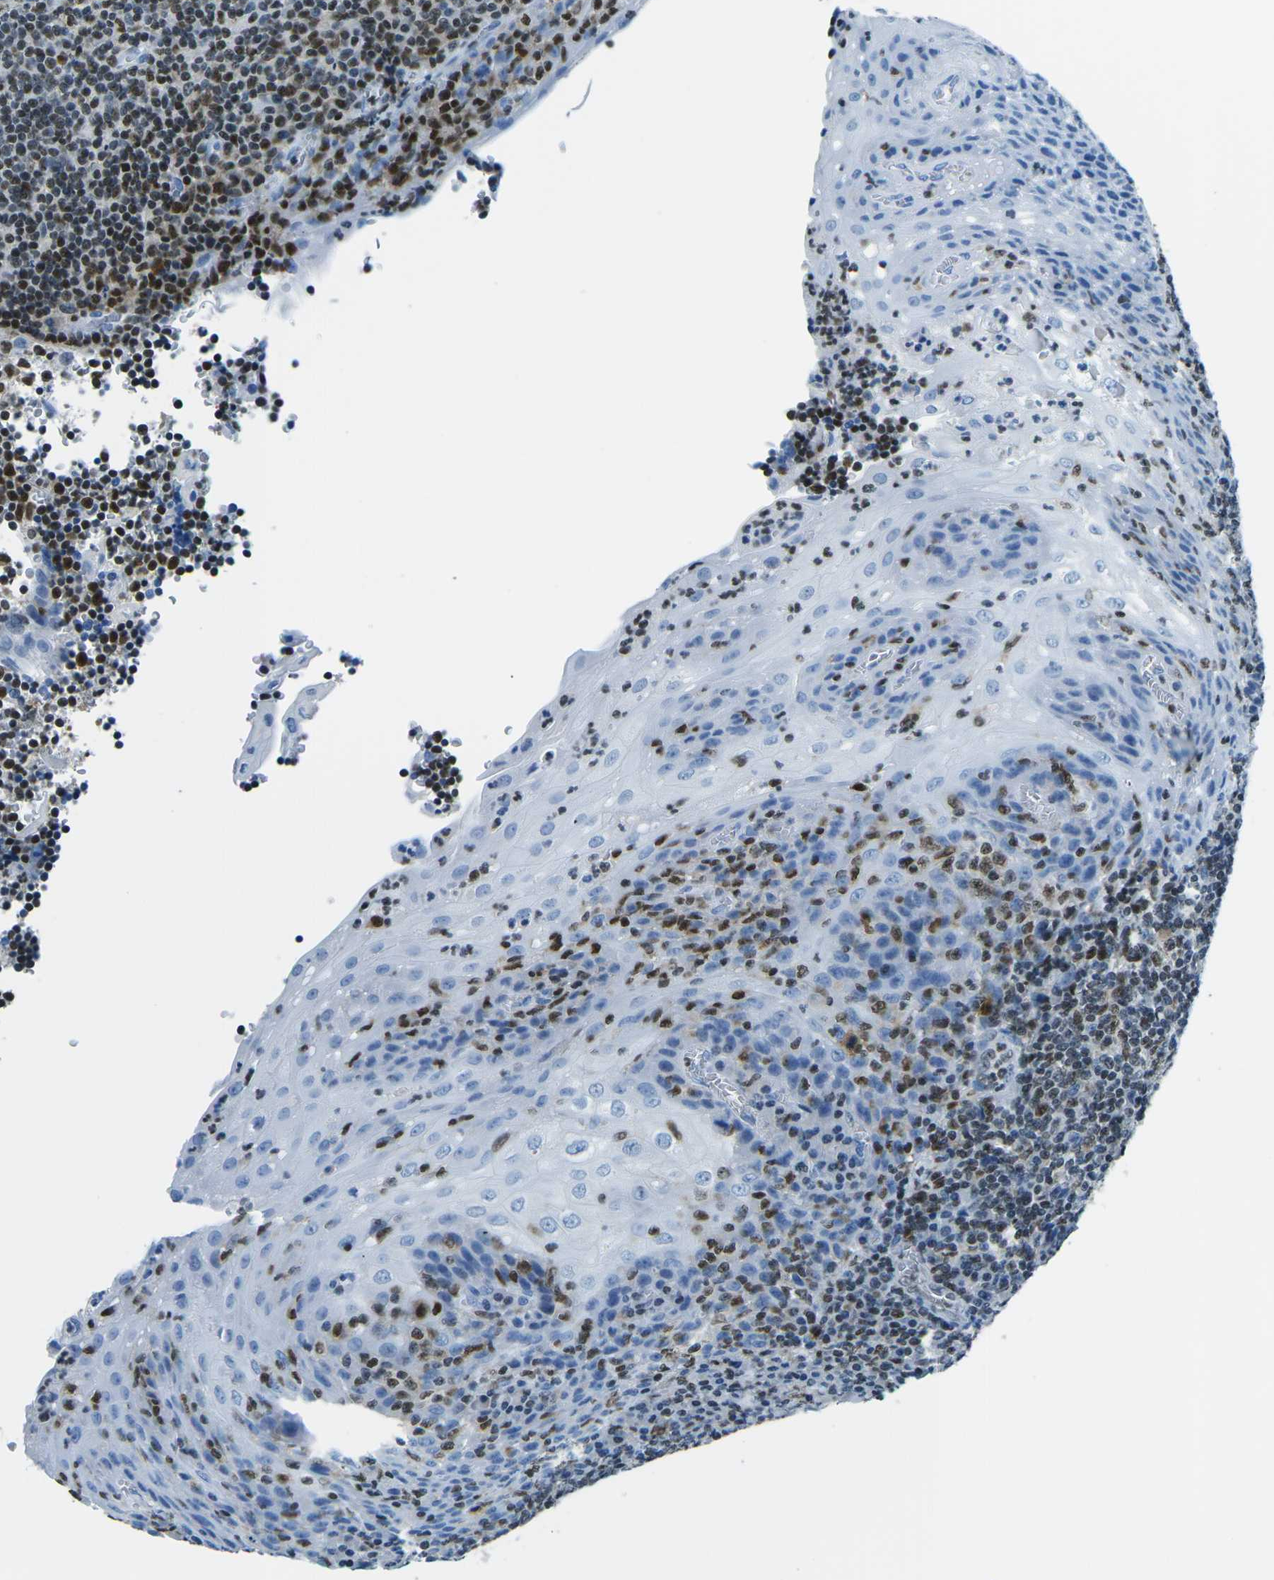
{"staining": {"intensity": "moderate", "quantity": "<25%", "location": "nuclear"}, "tissue": "tonsil", "cell_type": "Germinal center cells", "image_type": "normal", "snomed": [{"axis": "morphology", "description": "Normal tissue, NOS"}, {"axis": "topography", "description": "Tonsil"}], "caption": "Immunohistochemical staining of benign tonsil reveals <25% levels of moderate nuclear protein staining in approximately <25% of germinal center cells. Ihc stains the protein of interest in brown and the nuclei are stained blue.", "gene": "CELF2", "patient": {"sex": "male", "age": 37}}